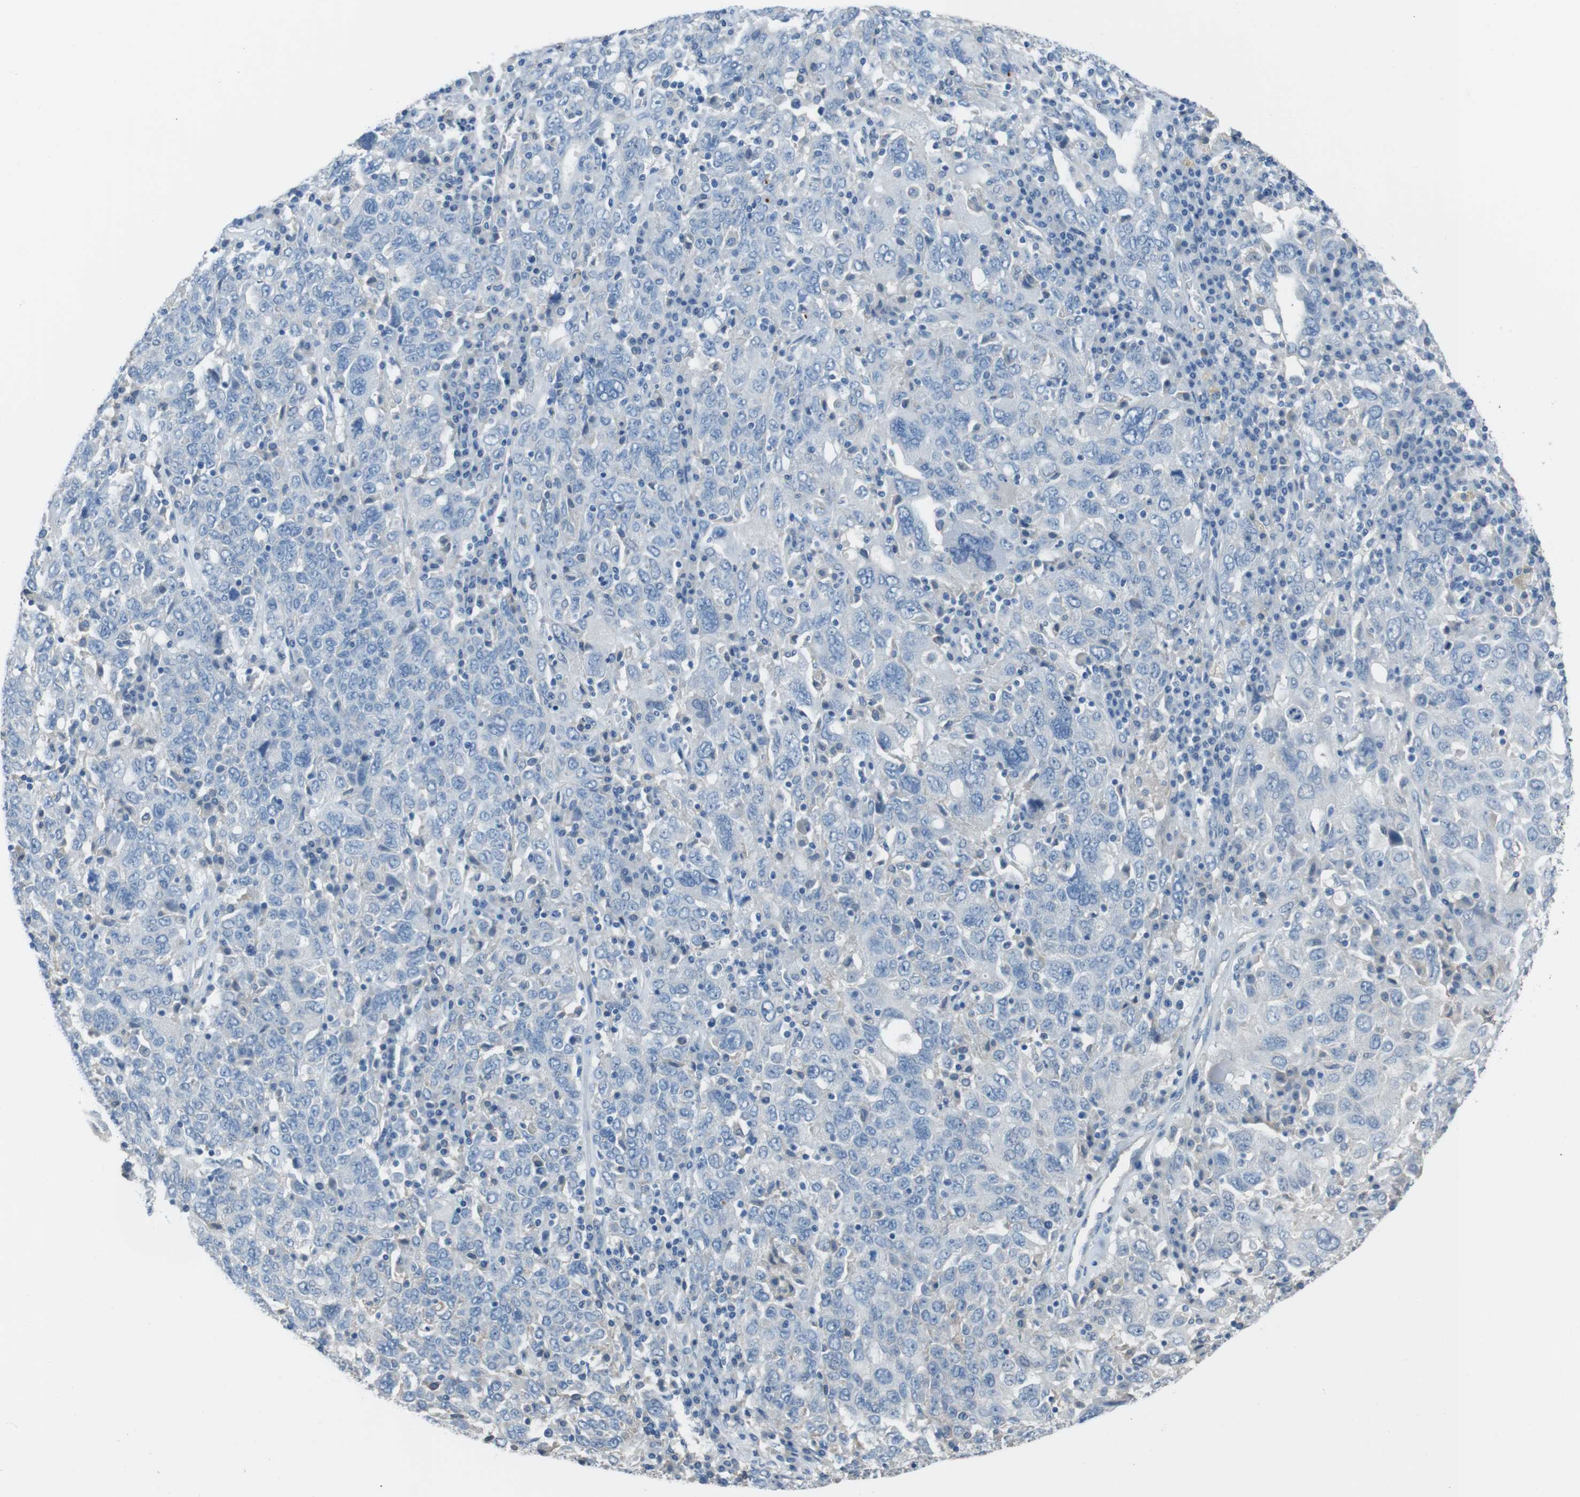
{"staining": {"intensity": "negative", "quantity": "none", "location": "none"}, "tissue": "ovarian cancer", "cell_type": "Tumor cells", "image_type": "cancer", "snomed": [{"axis": "morphology", "description": "Carcinoma, endometroid"}, {"axis": "topography", "description": "Ovary"}], "caption": "Tumor cells are negative for protein expression in human endometroid carcinoma (ovarian). (IHC, brightfield microscopy, high magnification).", "gene": "CYP2C8", "patient": {"sex": "female", "age": 62}}